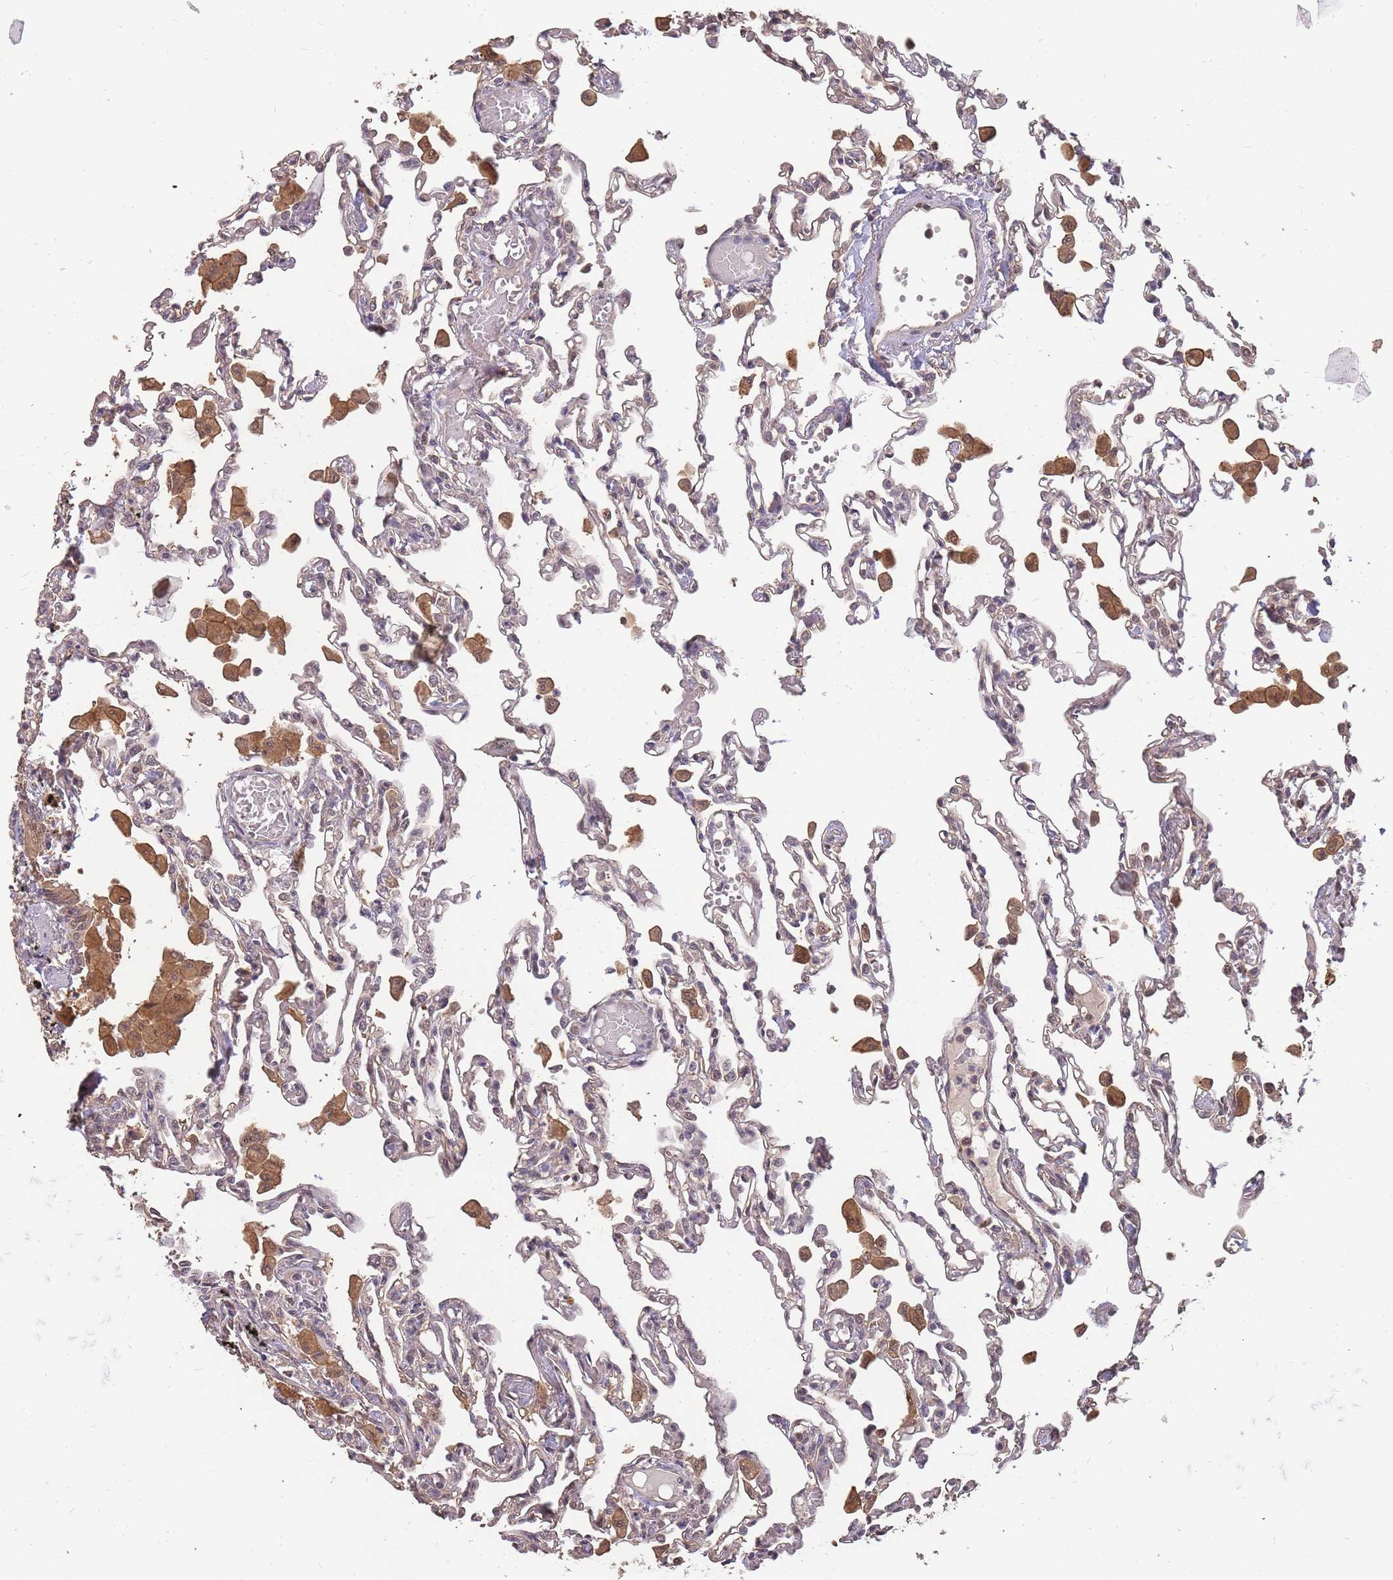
{"staining": {"intensity": "weak", "quantity": "<25%", "location": "cytoplasmic/membranous"}, "tissue": "lung", "cell_type": "Alveolar cells", "image_type": "normal", "snomed": [{"axis": "morphology", "description": "Normal tissue, NOS"}, {"axis": "topography", "description": "Bronchus"}, {"axis": "topography", "description": "Lung"}], "caption": "Normal lung was stained to show a protein in brown. There is no significant staining in alveolar cells. Nuclei are stained in blue.", "gene": "CDKN2AIPNL", "patient": {"sex": "female", "age": 49}}